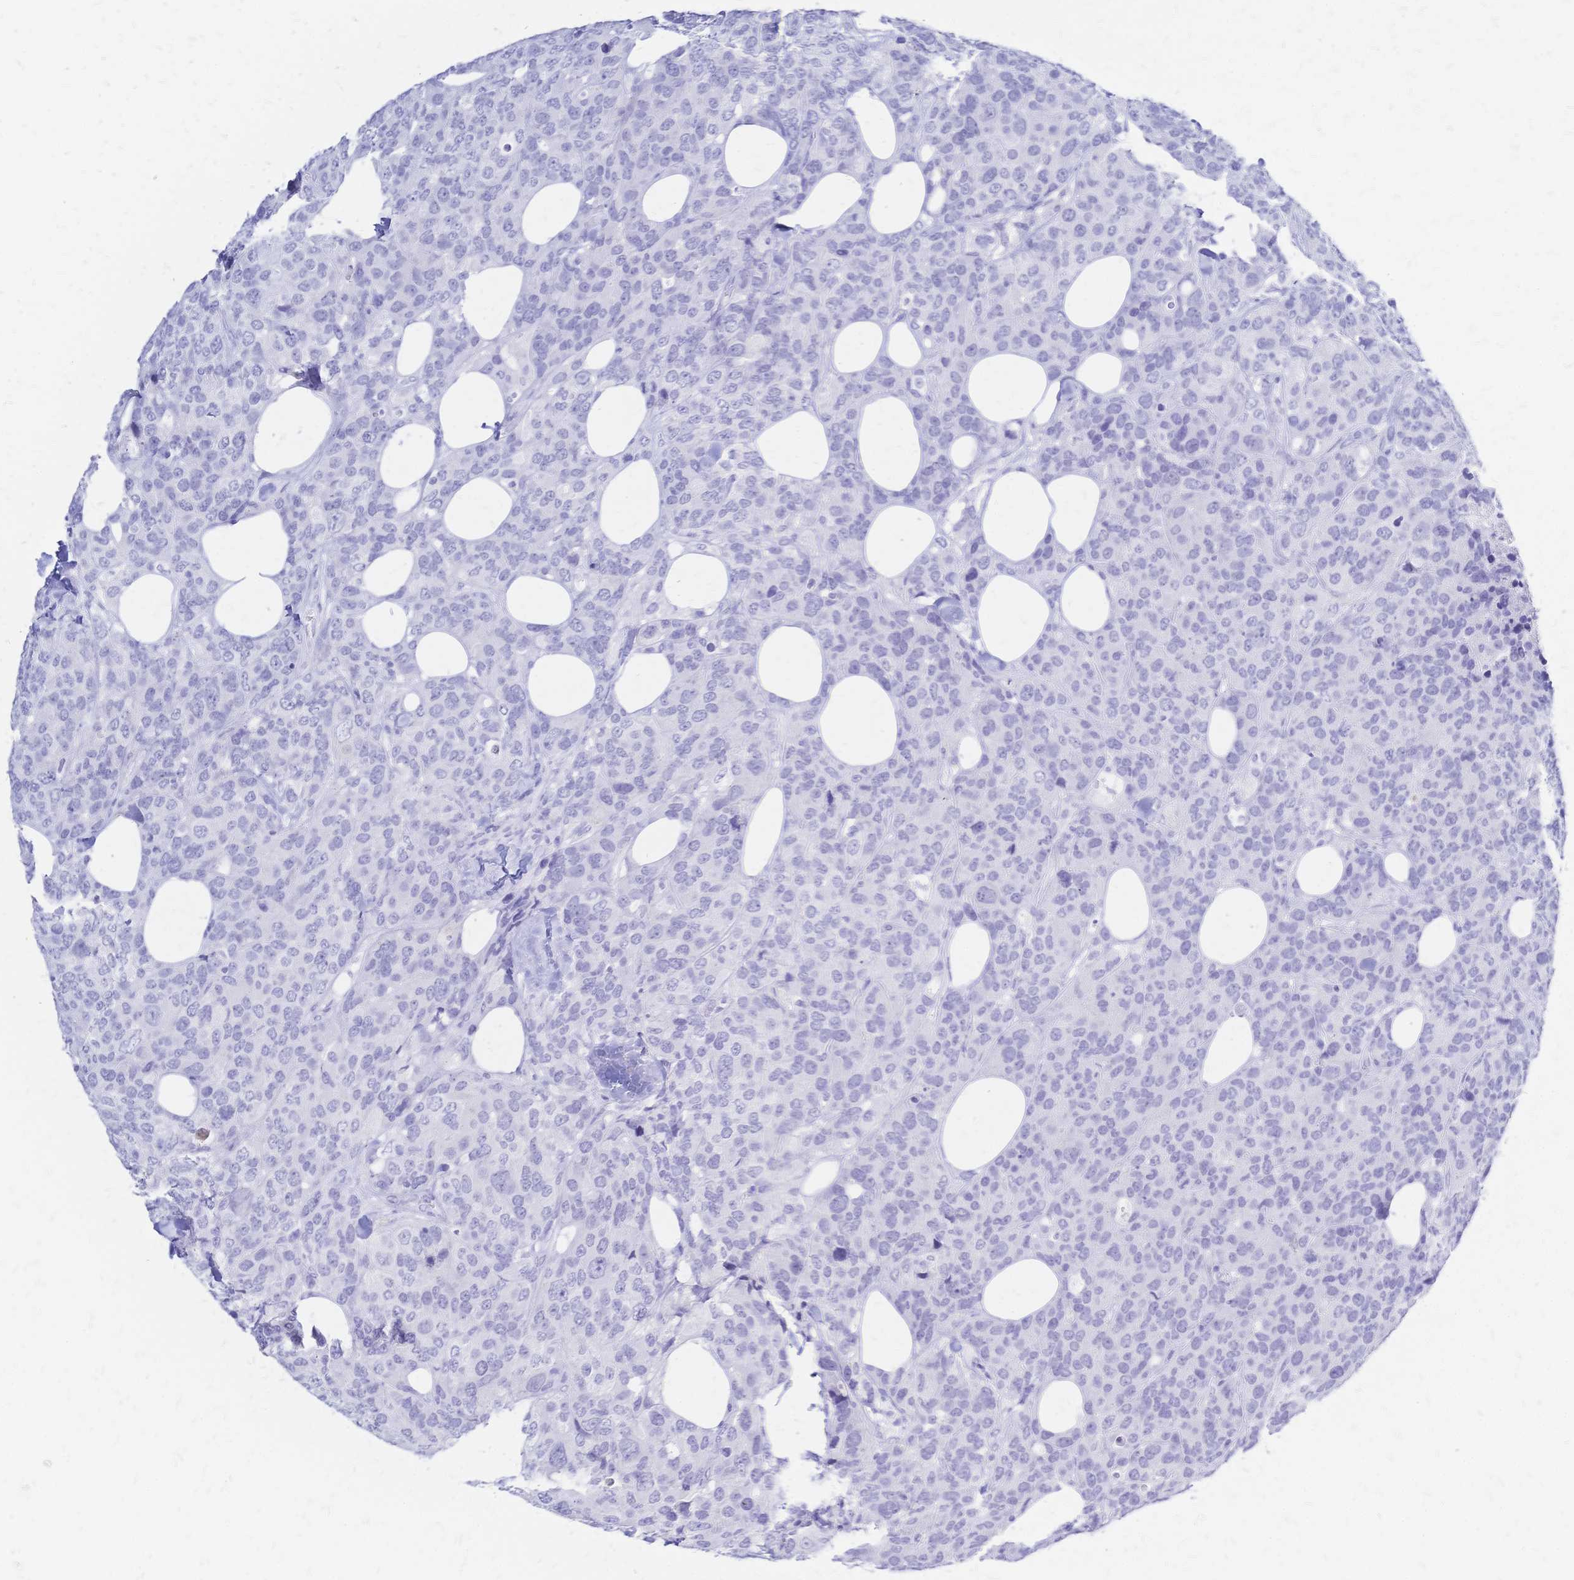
{"staining": {"intensity": "negative", "quantity": "none", "location": "none"}, "tissue": "breast cancer", "cell_type": "Tumor cells", "image_type": "cancer", "snomed": [{"axis": "morphology", "description": "Lobular carcinoma"}, {"axis": "topography", "description": "Breast"}], "caption": "An image of human breast lobular carcinoma is negative for staining in tumor cells.", "gene": "FA2H", "patient": {"sex": "female", "age": 59}}